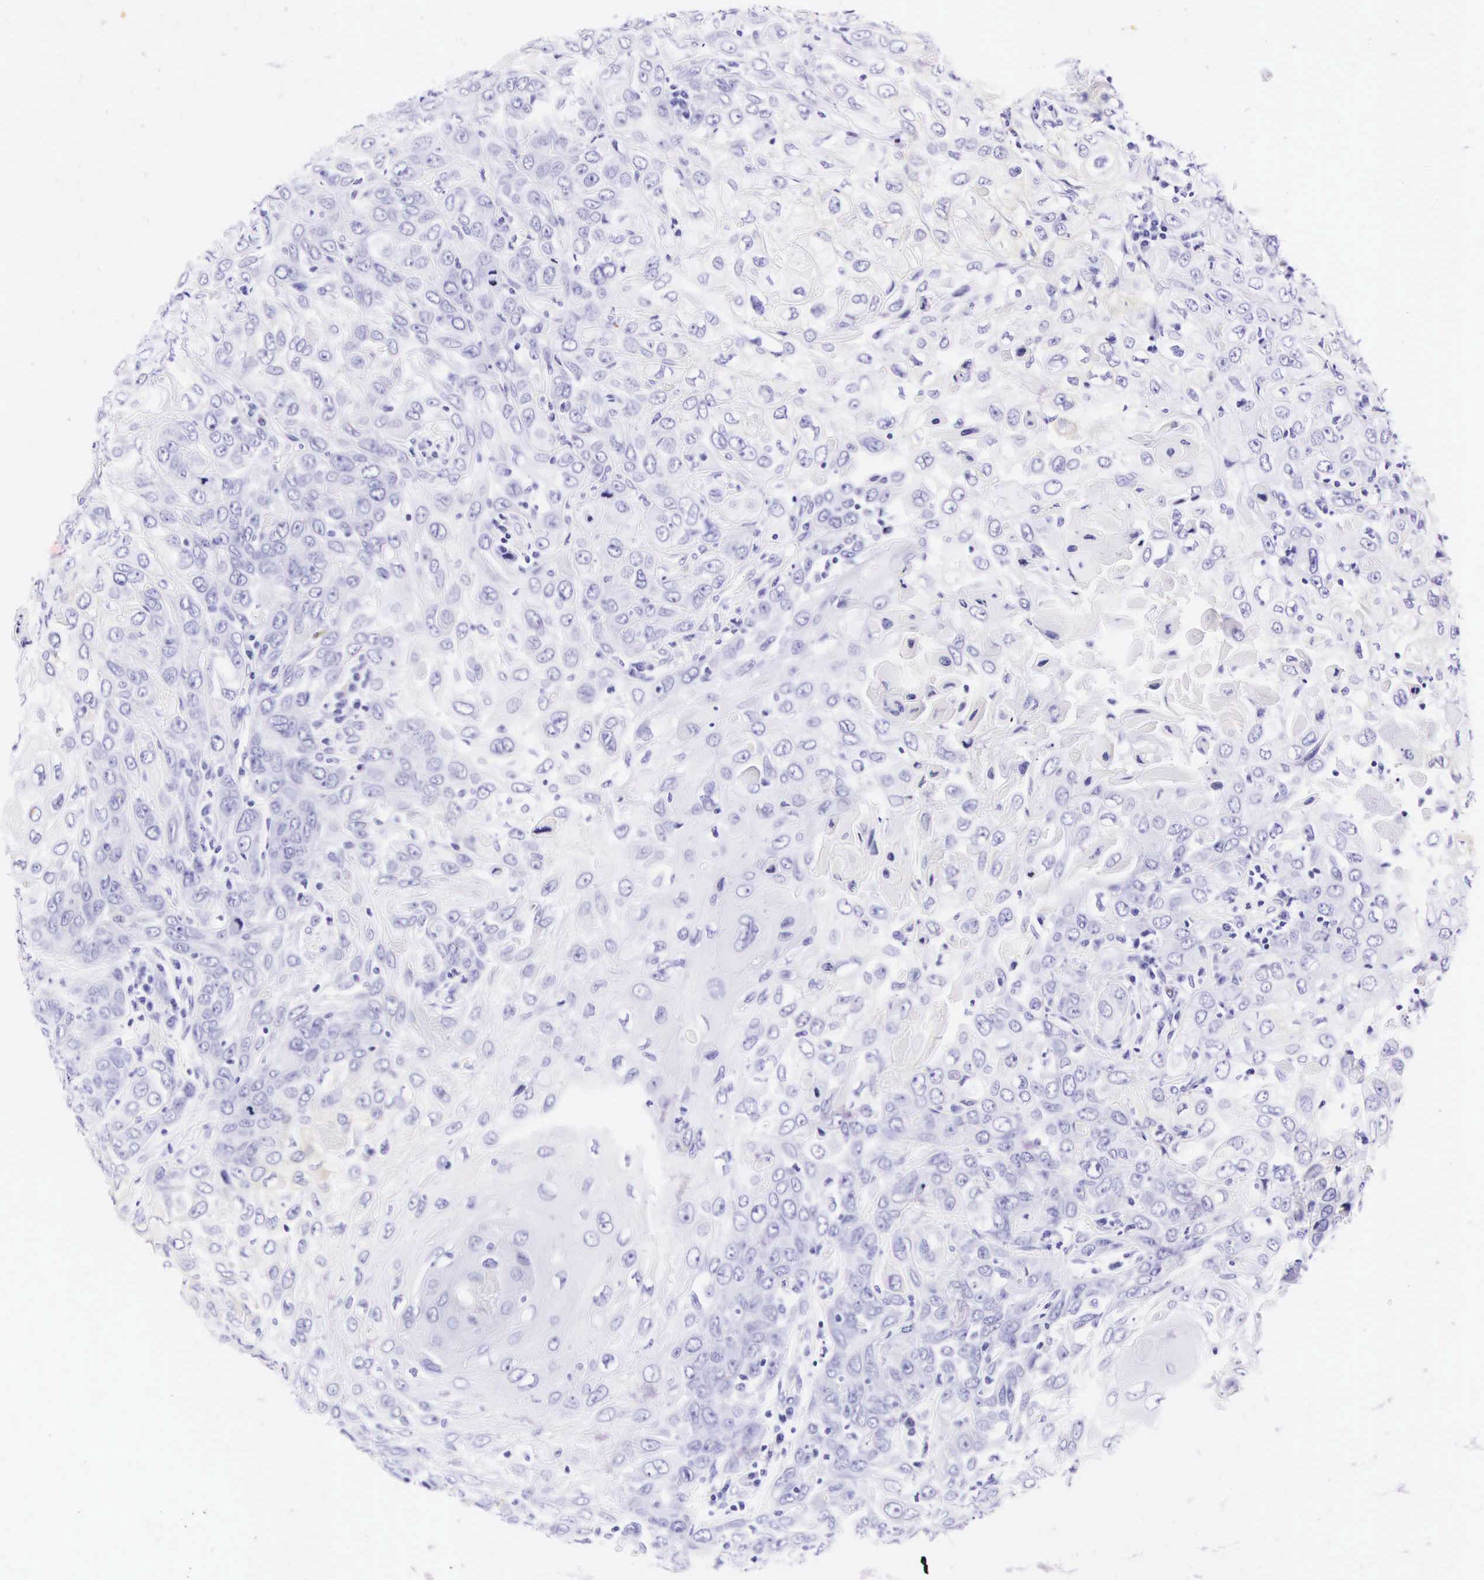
{"staining": {"intensity": "negative", "quantity": "none", "location": "none"}, "tissue": "skin cancer", "cell_type": "Tumor cells", "image_type": "cancer", "snomed": [{"axis": "morphology", "description": "Squamous cell carcinoma, NOS"}, {"axis": "topography", "description": "Skin"}], "caption": "Skin cancer was stained to show a protein in brown. There is no significant staining in tumor cells. The staining was performed using DAB (3,3'-diaminobenzidine) to visualize the protein expression in brown, while the nuclei were stained in blue with hematoxylin (Magnification: 20x).", "gene": "KRT18", "patient": {"sex": "male", "age": 84}}